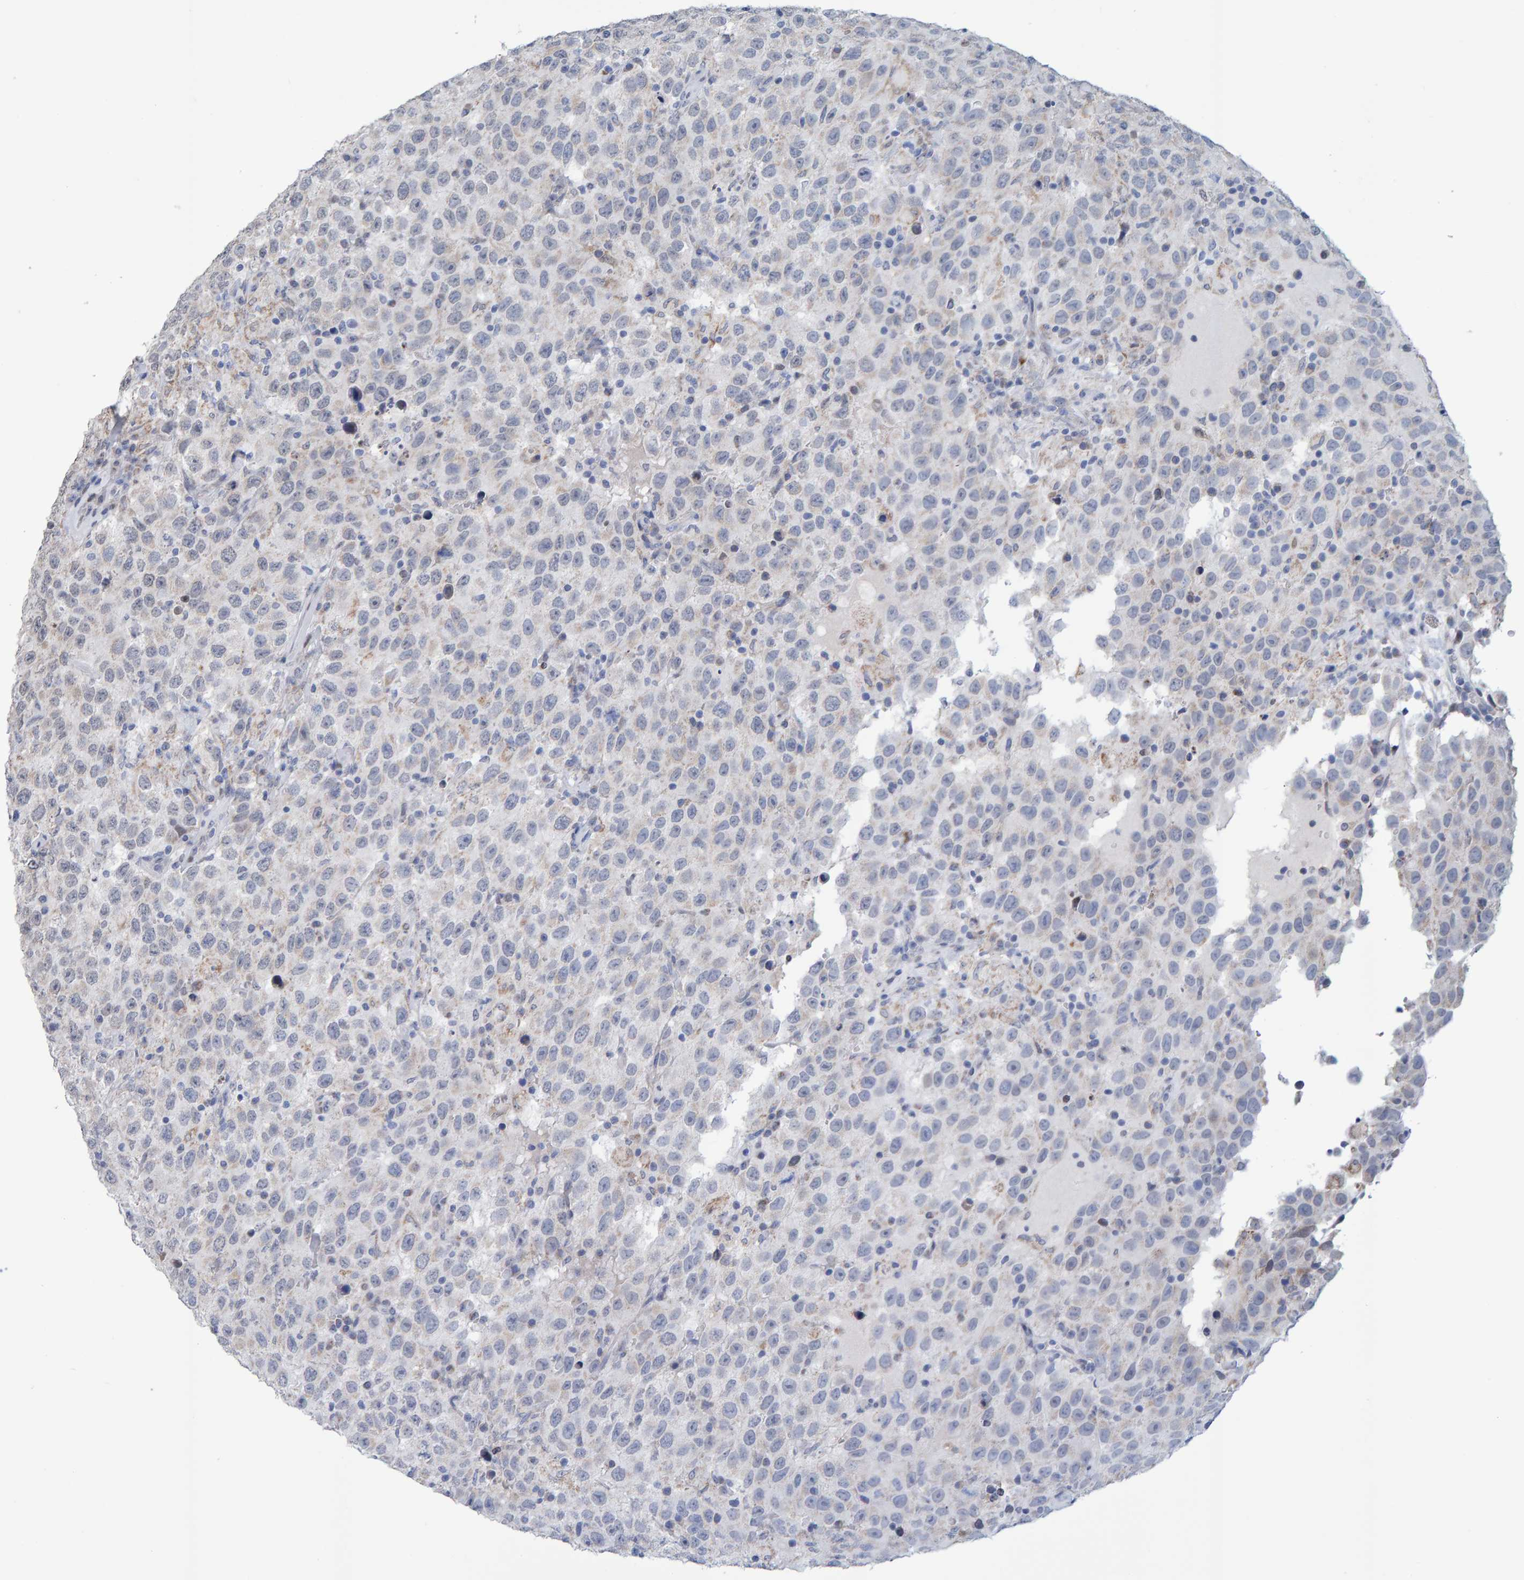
{"staining": {"intensity": "negative", "quantity": "none", "location": "none"}, "tissue": "testis cancer", "cell_type": "Tumor cells", "image_type": "cancer", "snomed": [{"axis": "morphology", "description": "Seminoma, NOS"}, {"axis": "topography", "description": "Testis"}], "caption": "High magnification brightfield microscopy of testis seminoma stained with DAB (brown) and counterstained with hematoxylin (blue): tumor cells show no significant positivity.", "gene": "USP43", "patient": {"sex": "male", "age": 41}}